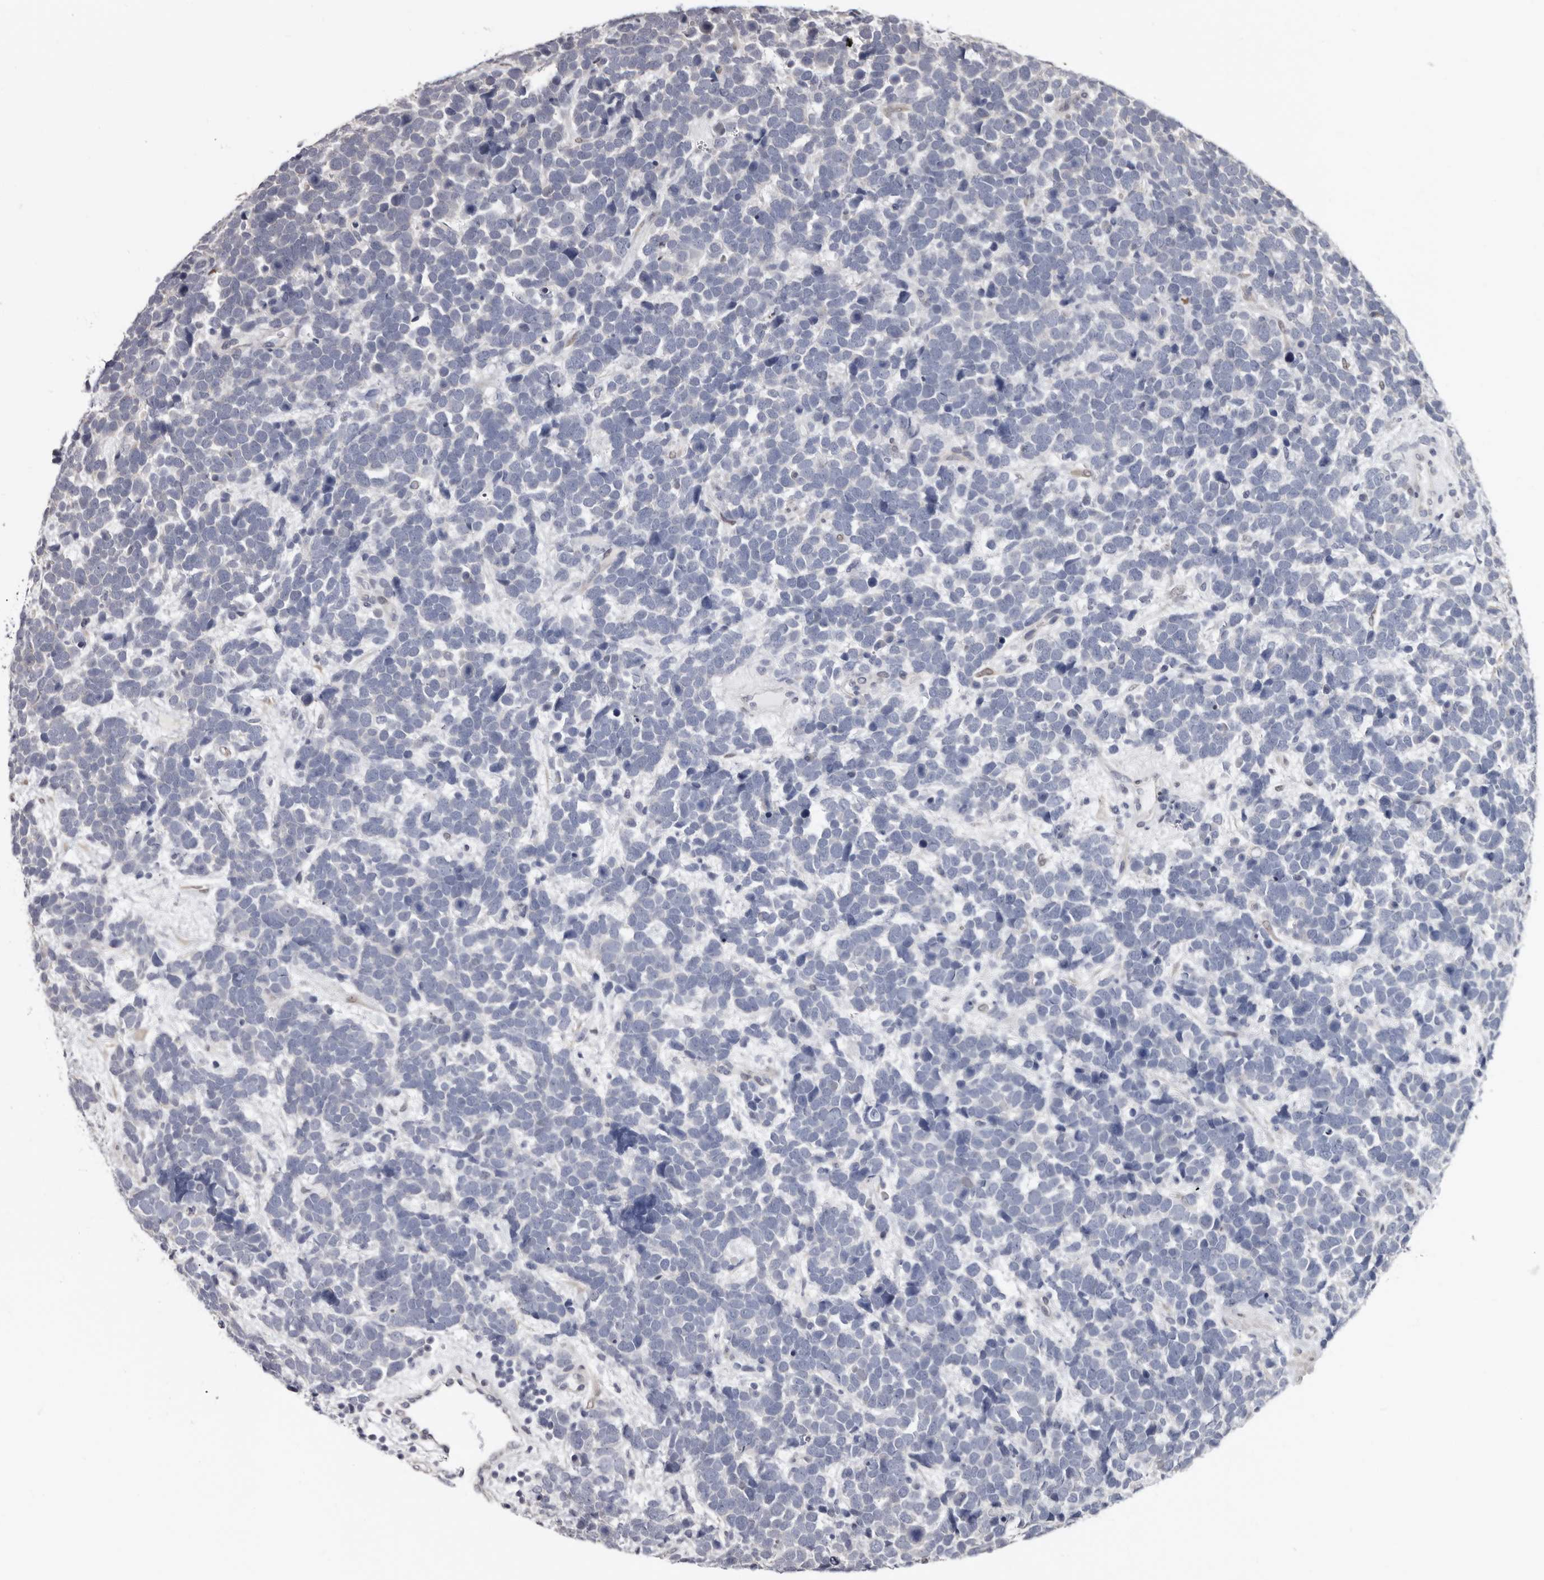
{"staining": {"intensity": "negative", "quantity": "none", "location": "none"}, "tissue": "urothelial cancer", "cell_type": "Tumor cells", "image_type": "cancer", "snomed": [{"axis": "morphology", "description": "Urothelial carcinoma, High grade"}, {"axis": "topography", "description": "Urinary bladder"}], "caption": "DAB immunohistochemical staining of urothelial carcinoma (high-grade) displays no significant expression in tumor cells.", "gene": "KHDRBS2", "patient": {"sex": "female", "age": 82}}